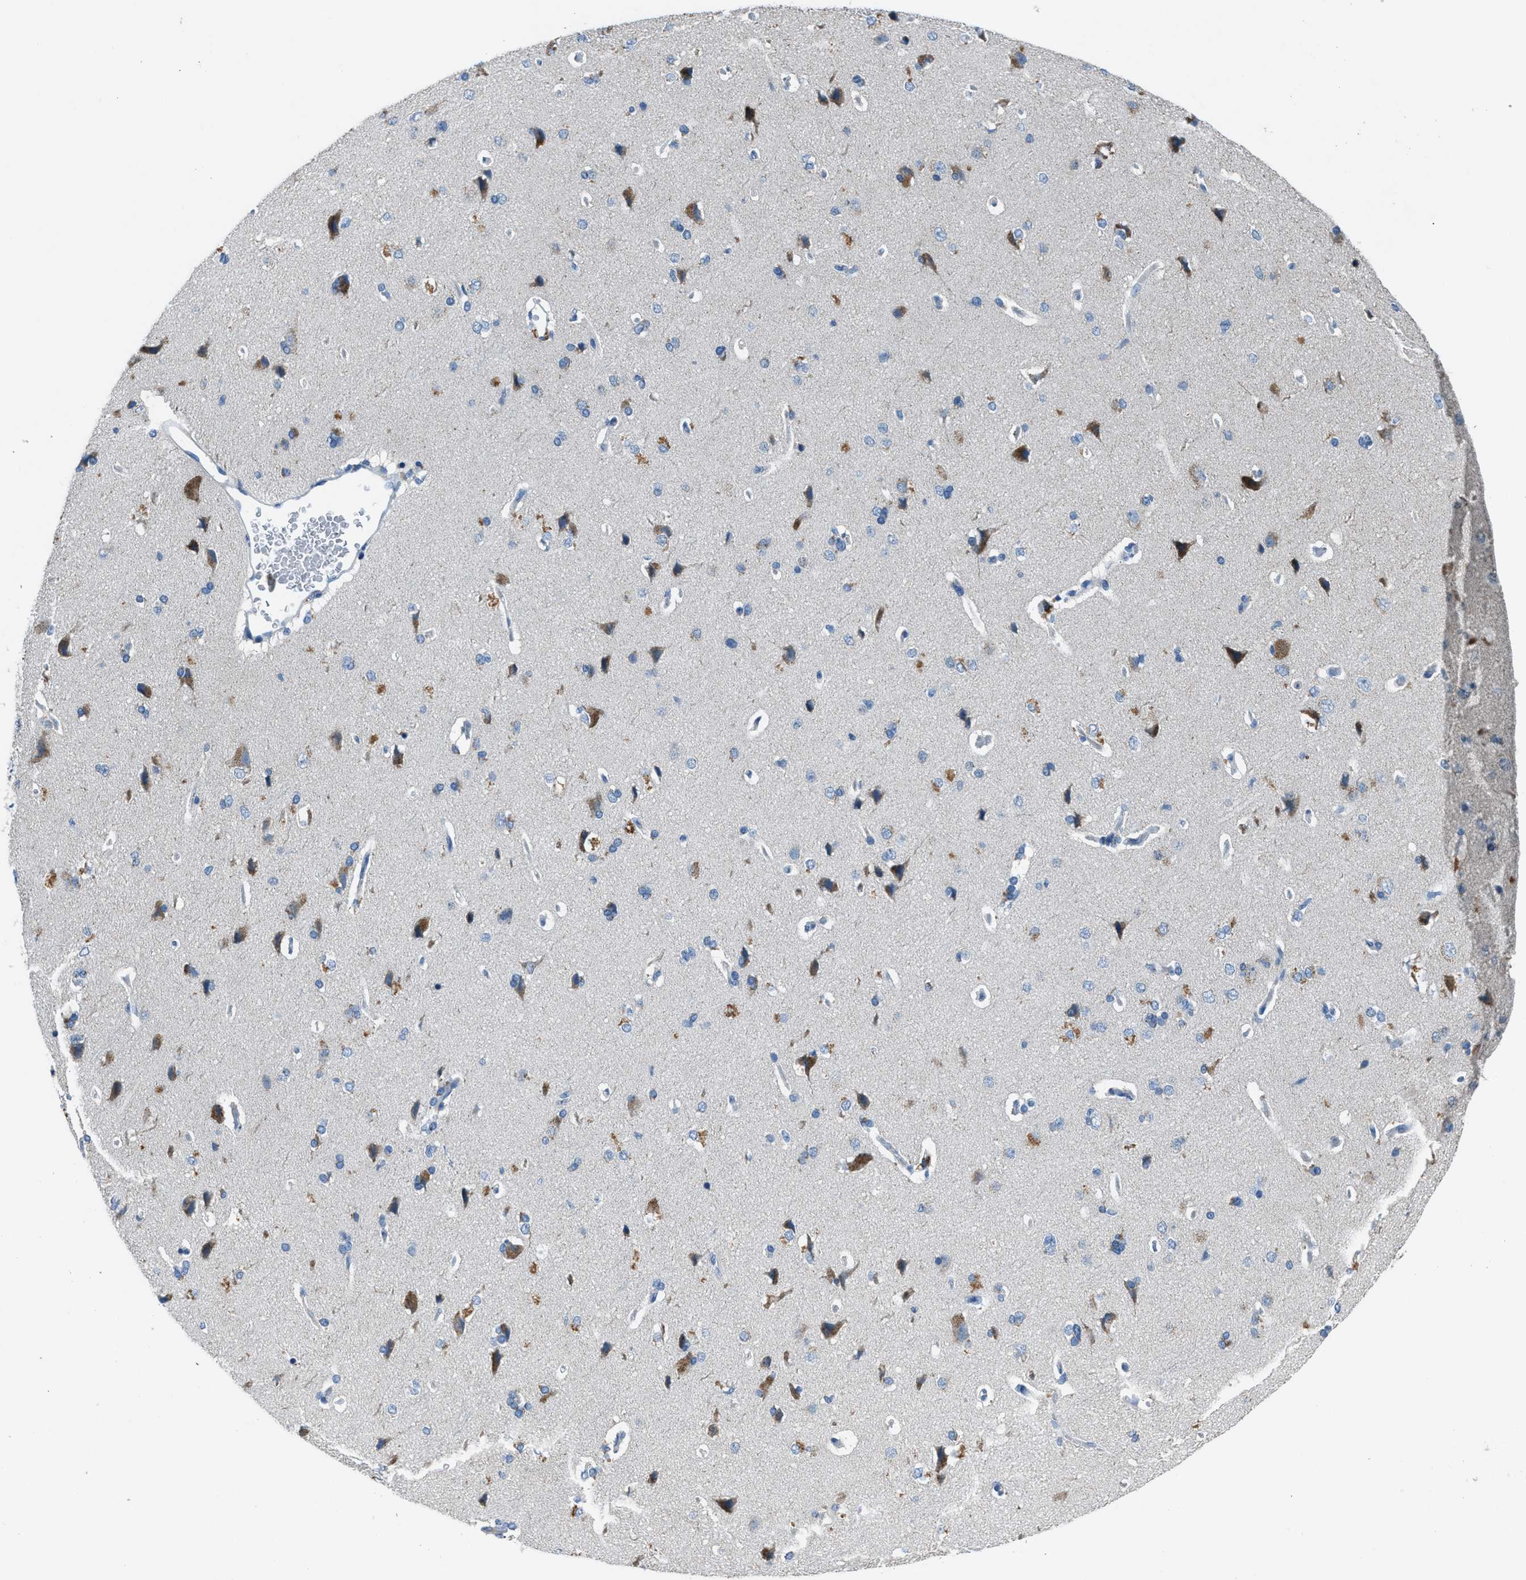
{"staining": {"intensity": "negative", "quantity": "none", "location": "none"}, "tissue": "cerebral cortex", "cell_type": "Endothelial cells", "image_type": "normal", "snomed": [{"axis": "morphology", "description": "Normal tissue, NOS"}, {"axis": "topography", "description": "Cerebral cortex"}], "caption": "A photomicrograph of cerebral cortex stained for a protein exhibits no brown staining in endothelial cells.", "gene": "ADAM2", "patient": {"sex": "male", "age": 62}}